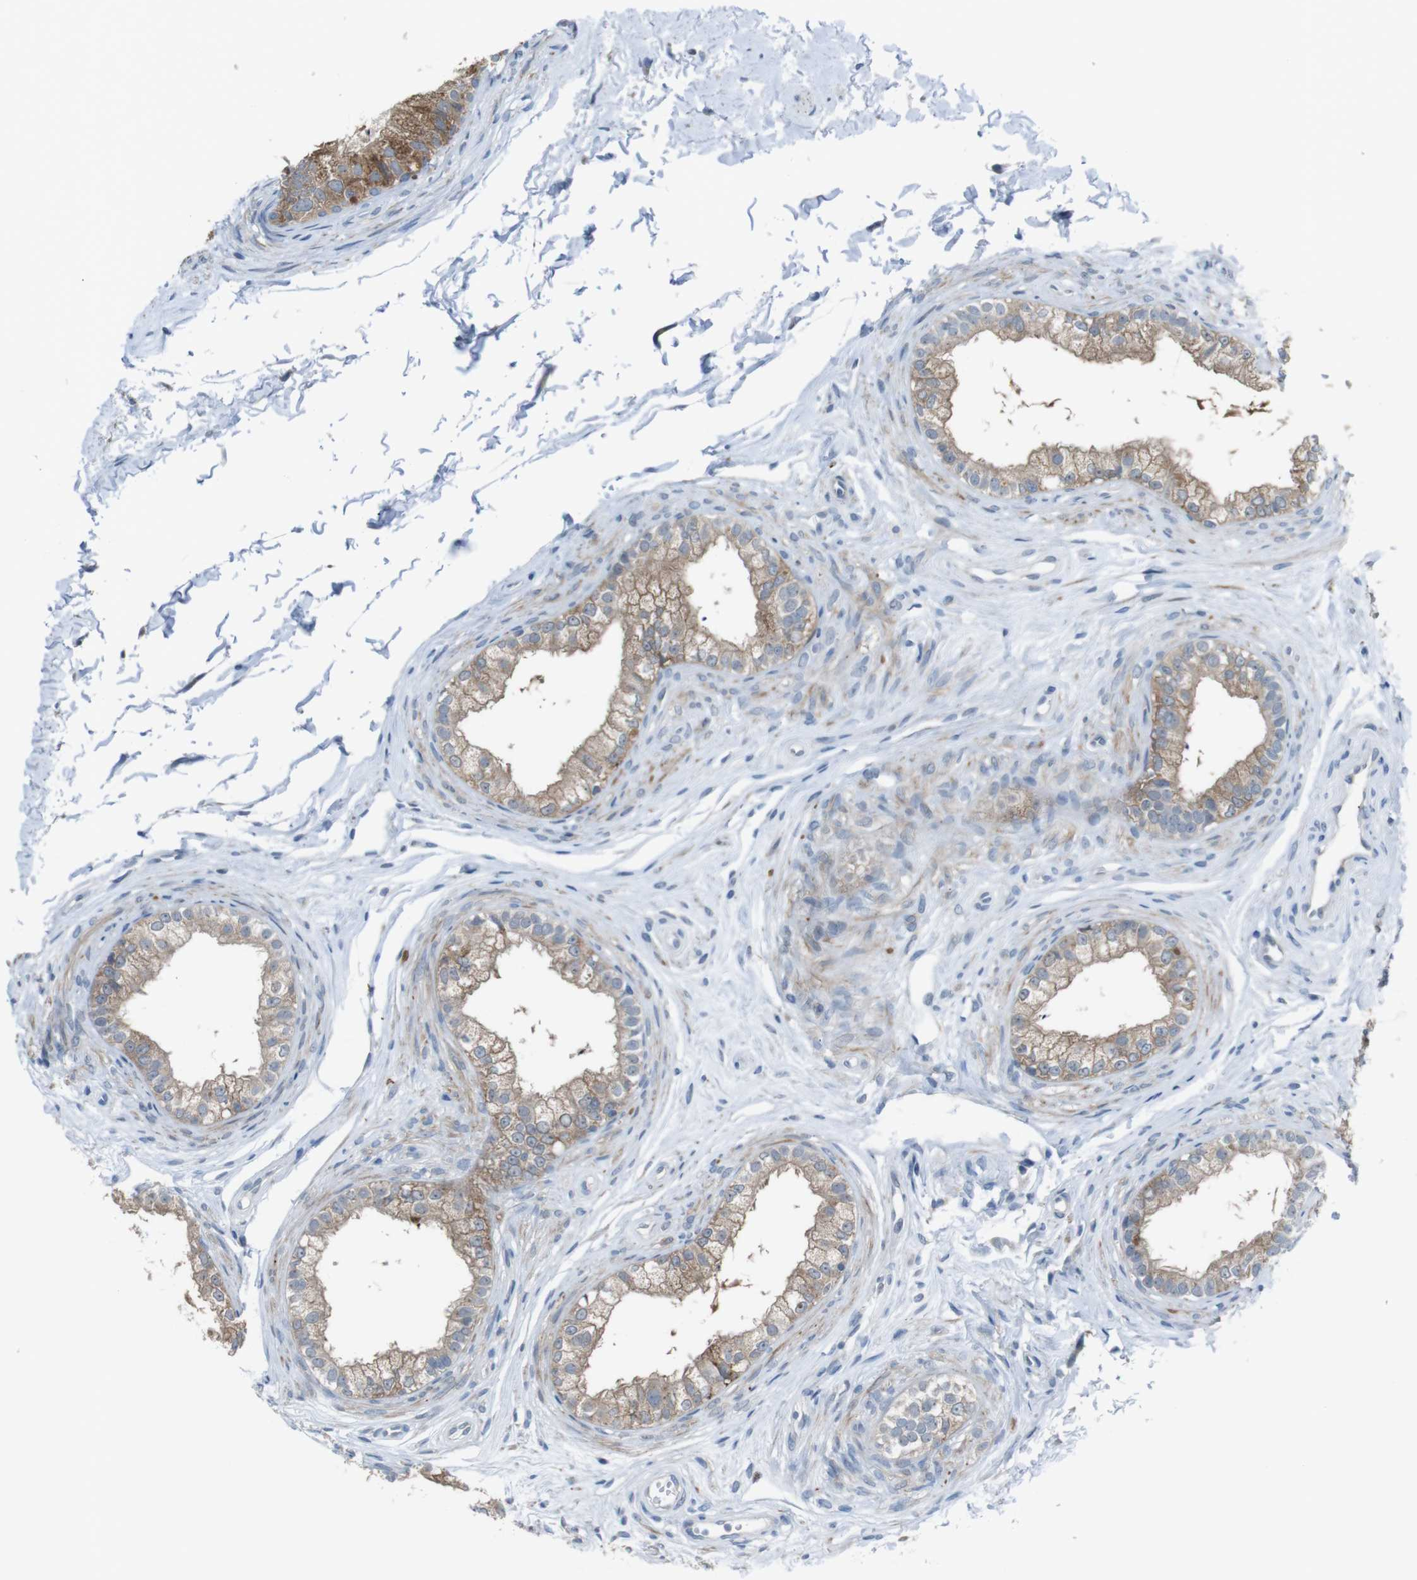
{"staining": {"intensity": "moderate", "quantity": ">75%", "location": "cytoplasmic/membranous"}, "tissue": "epididymis", "cell_type": "Glandular cells", "image_type": "normal", "snomed": [{"axis": "morphology", "description": "Normal tissue, NOS"}, {"axis": "topography", "description": "Epididymis"}], "caption": "Glandular cells display medium levels of moderate cytoplasmic/membranous positivity in approximately >75% of cells in benign epididymis. The staining was performed using DAB, with brown indicating positive protein expression. Nuclei are stained blue with hematoxylin.", "gene": "CDH22", "patient": {"sex": "male", "age": 56}}